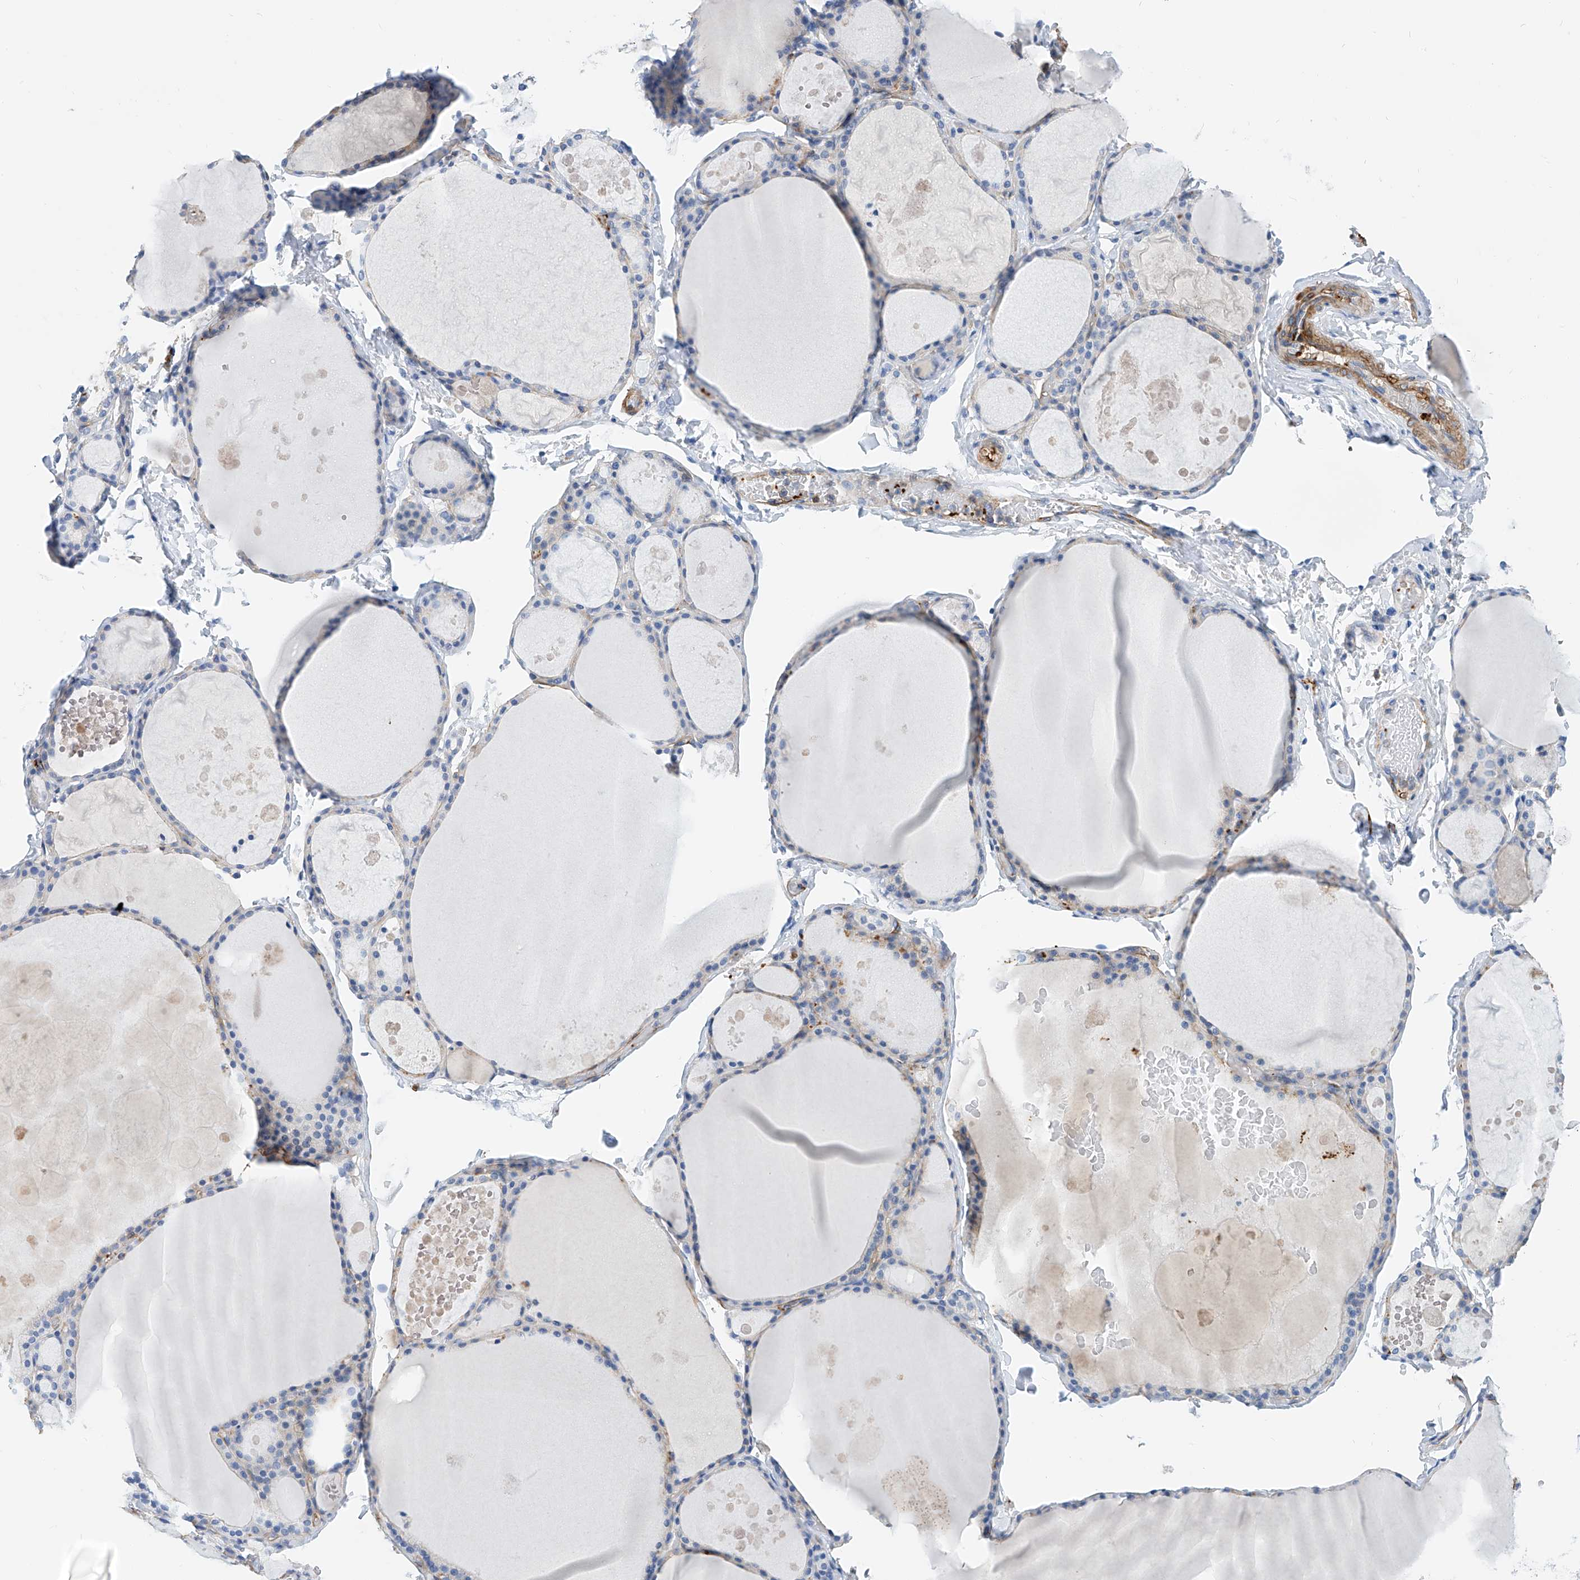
{"staining": {"intensity": "moderate", "quantity": "<25%", "location": "cytoplasmic/membranous"}, "tissue": "thyroid gland", "cell_type": "Glandular cells", "image_type": "normal", "snomed": [{"axis": "morphology", "description": "Normal tissue, NOS"}, {"axis": "topography", "description": "Thyroid gland"}], "caption": "A low amount of moderate cytoplasmic/membranous staining is appreciated in about <25% of glandular cells in normal thyroid gland.", "gene": "TAS2R60", "patient": {"sex": "male", "age": 56}}